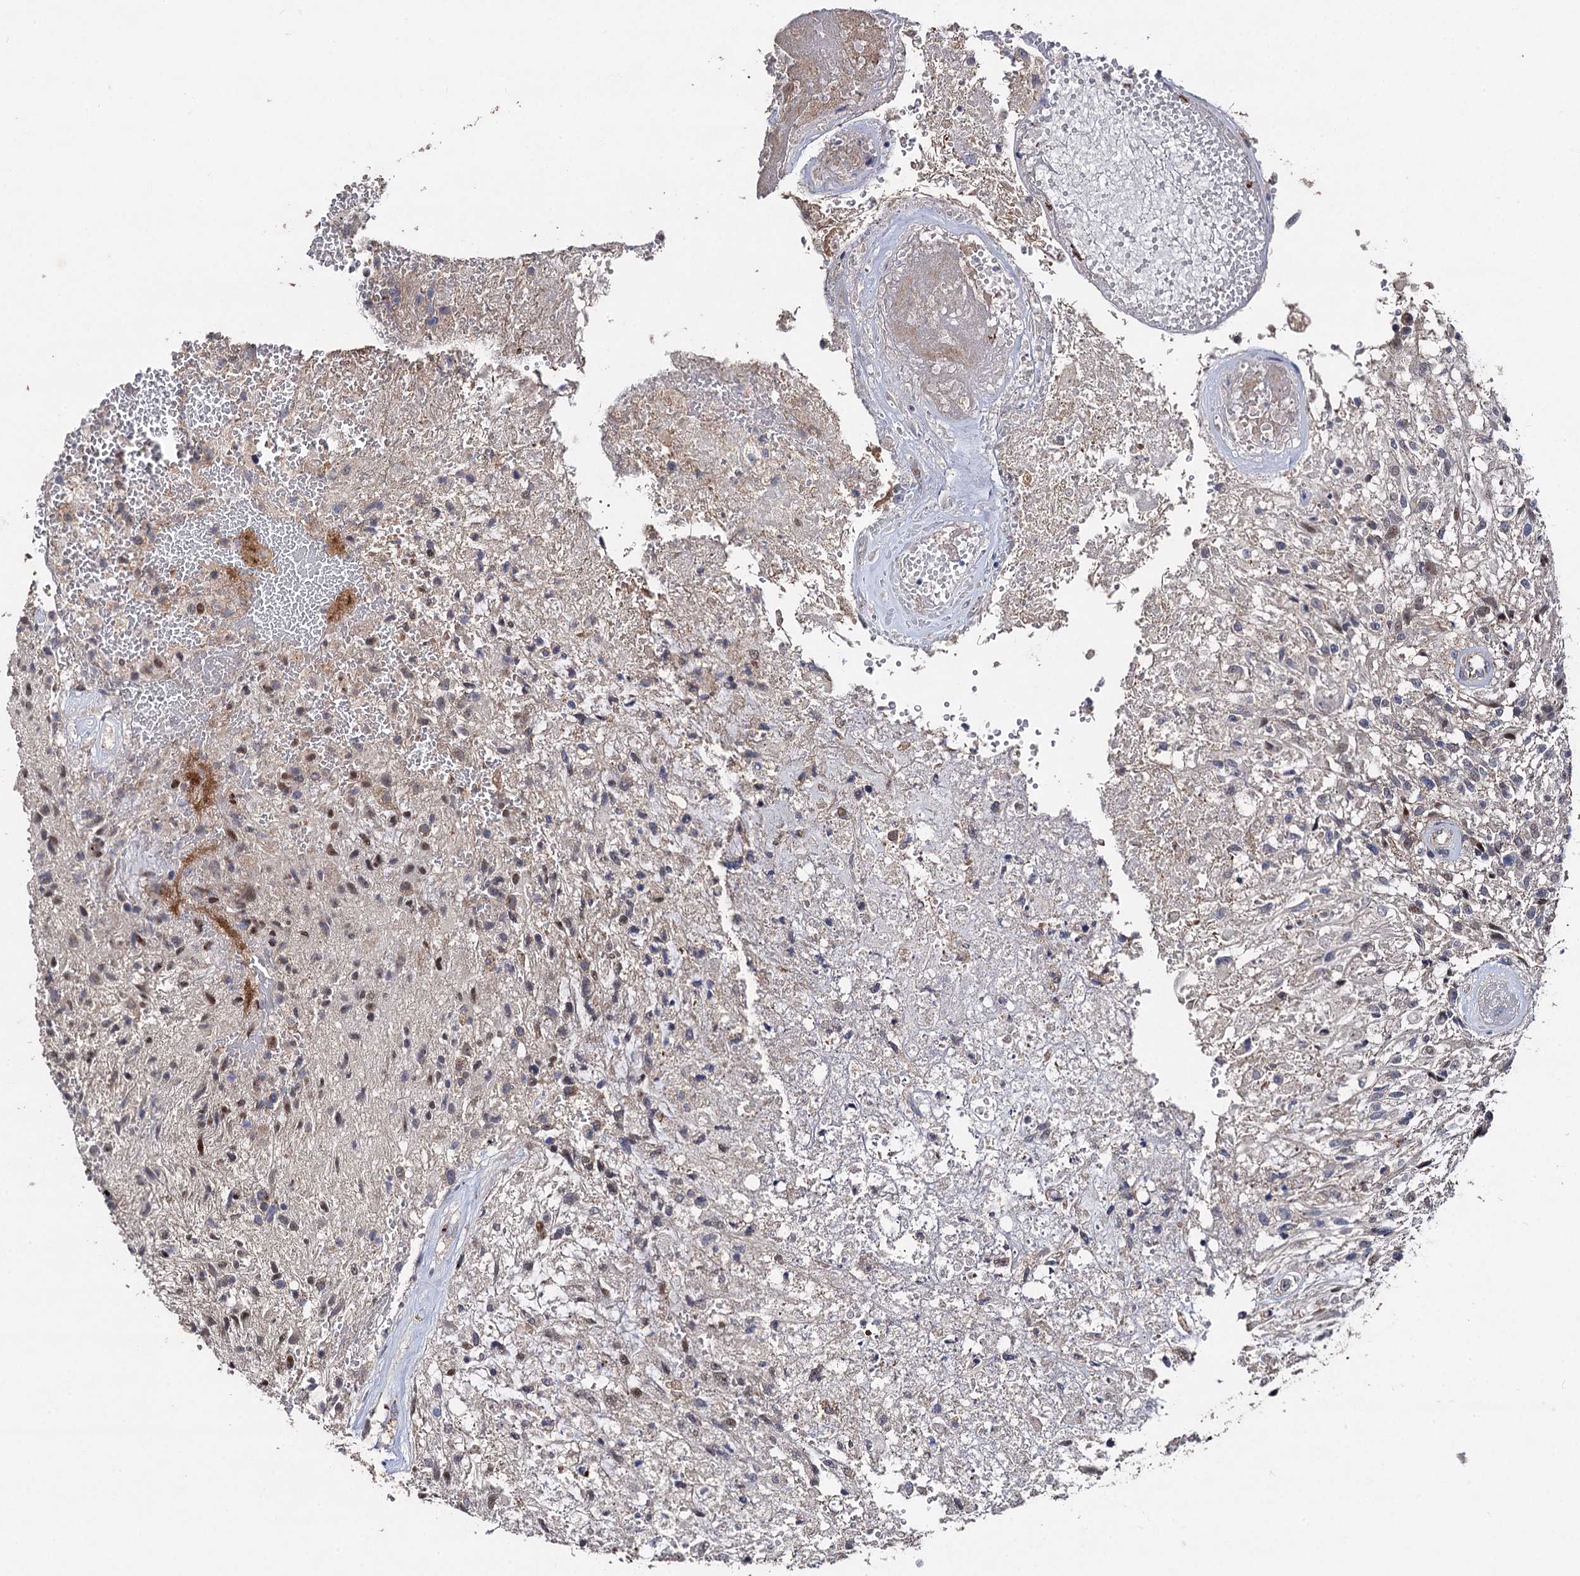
{"staining": {"intensity": "weak", "quantity": "<25%", "location": "nuclear"}, "tissue": "glioma", "cell_type": "Tumor cells", "image_type": "cancer", "snomed": [{"axis": "morphology", "description": "Glioma, malignant, High grade"}, {"axis": "topography", "description": "Brain"}], "caption": "Image shows no significant protein staining in tumor cells of glioma.", "gene": "PPTC7", "patient": {"sex": "male", "age": 56}}